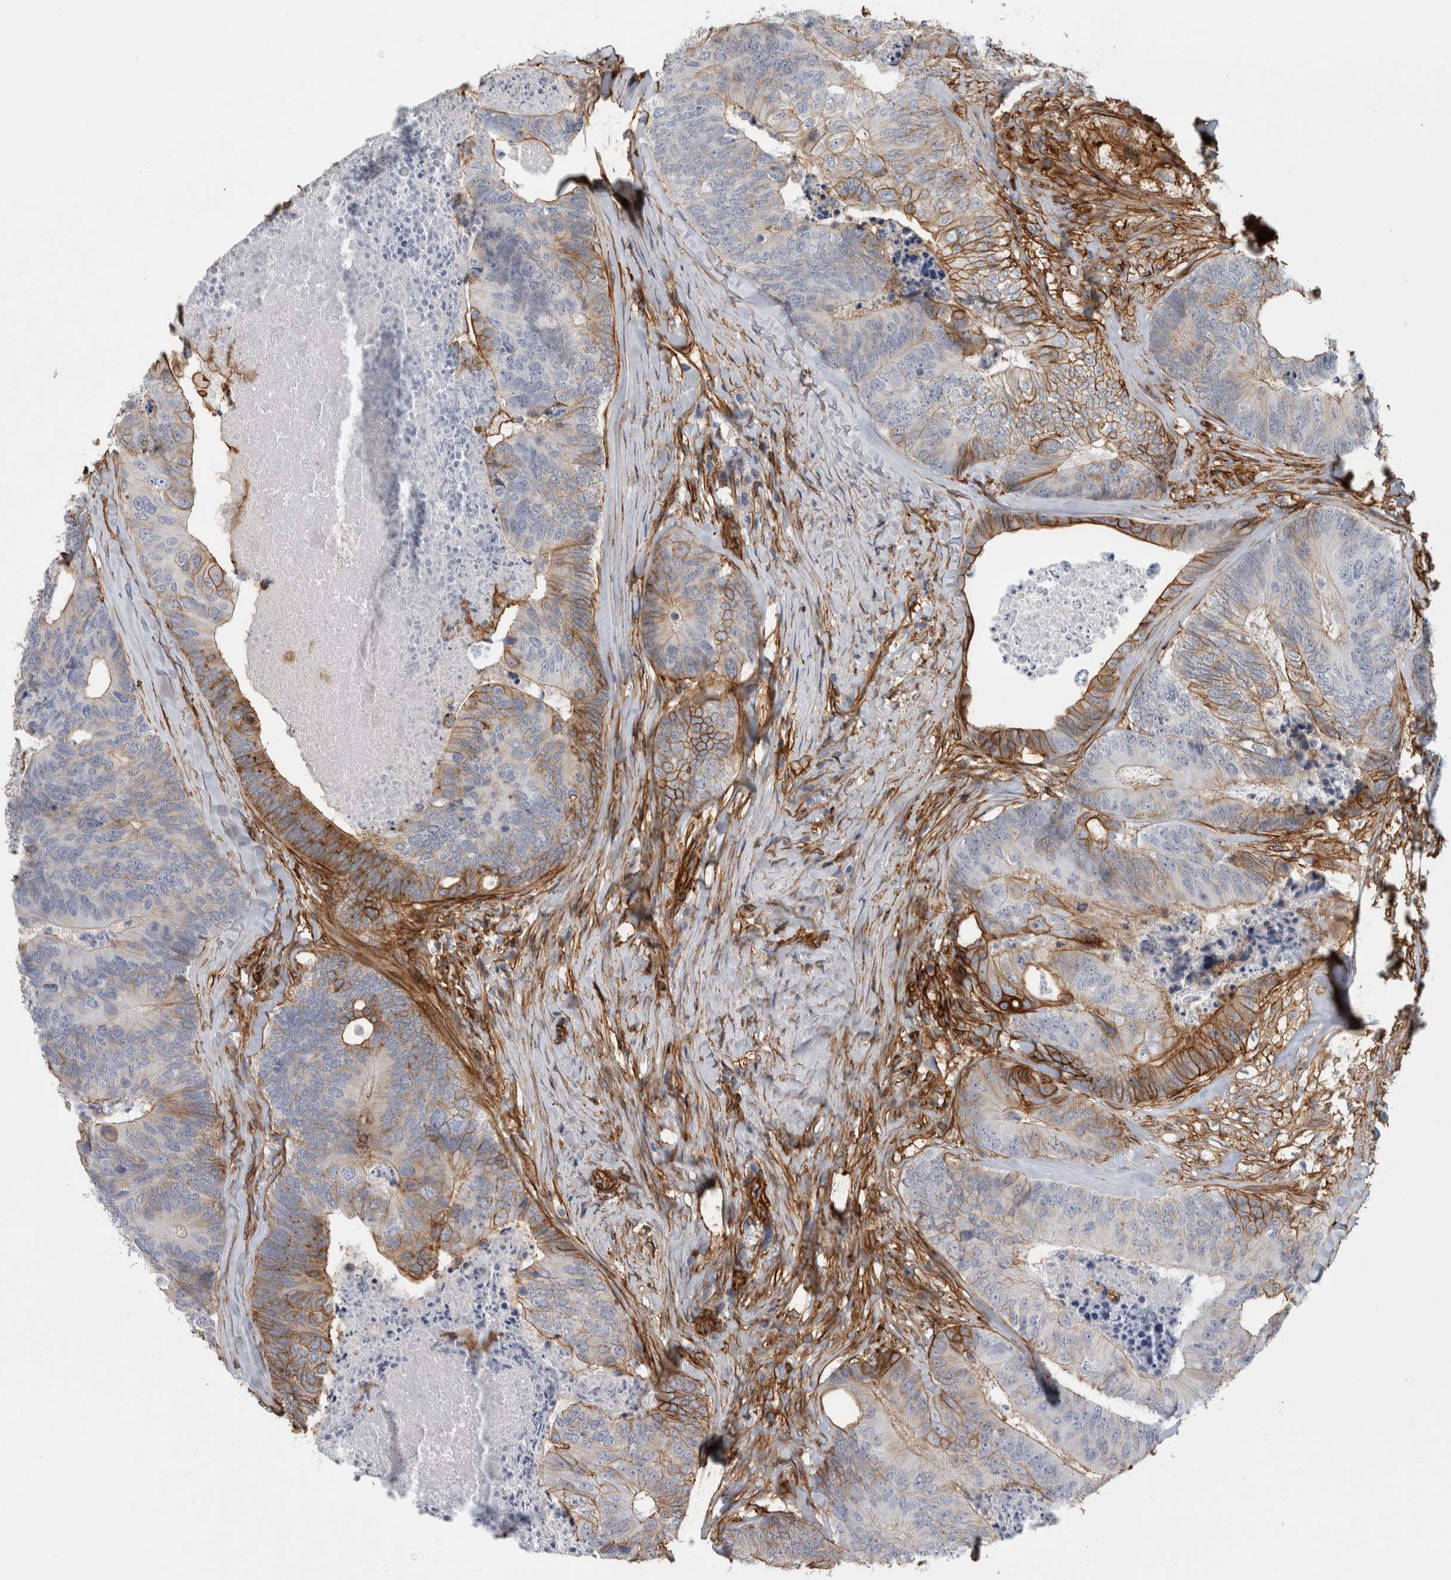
{"staining": {"intensity": "moderate", "quantity": "25%-75%", "location": "cytoplasmic/membranous"}, "tissue": "colorectal cancer", "cell_type": "Tumor cells", "image_type": "cancer", "snomed": [{"axis": "morphology", "description": "Adenocarcinoma, NOS"}, {"axis": "topography", "description": "Colon"}], "caption": "A medium amount of moderate cytoplasmic/membranous expression is seen in approximately 25%-75% of tumor cells in colorectal cancer tissue.", "gene": "AHNAK", "patient": {"sex": "female", "age": 67}}